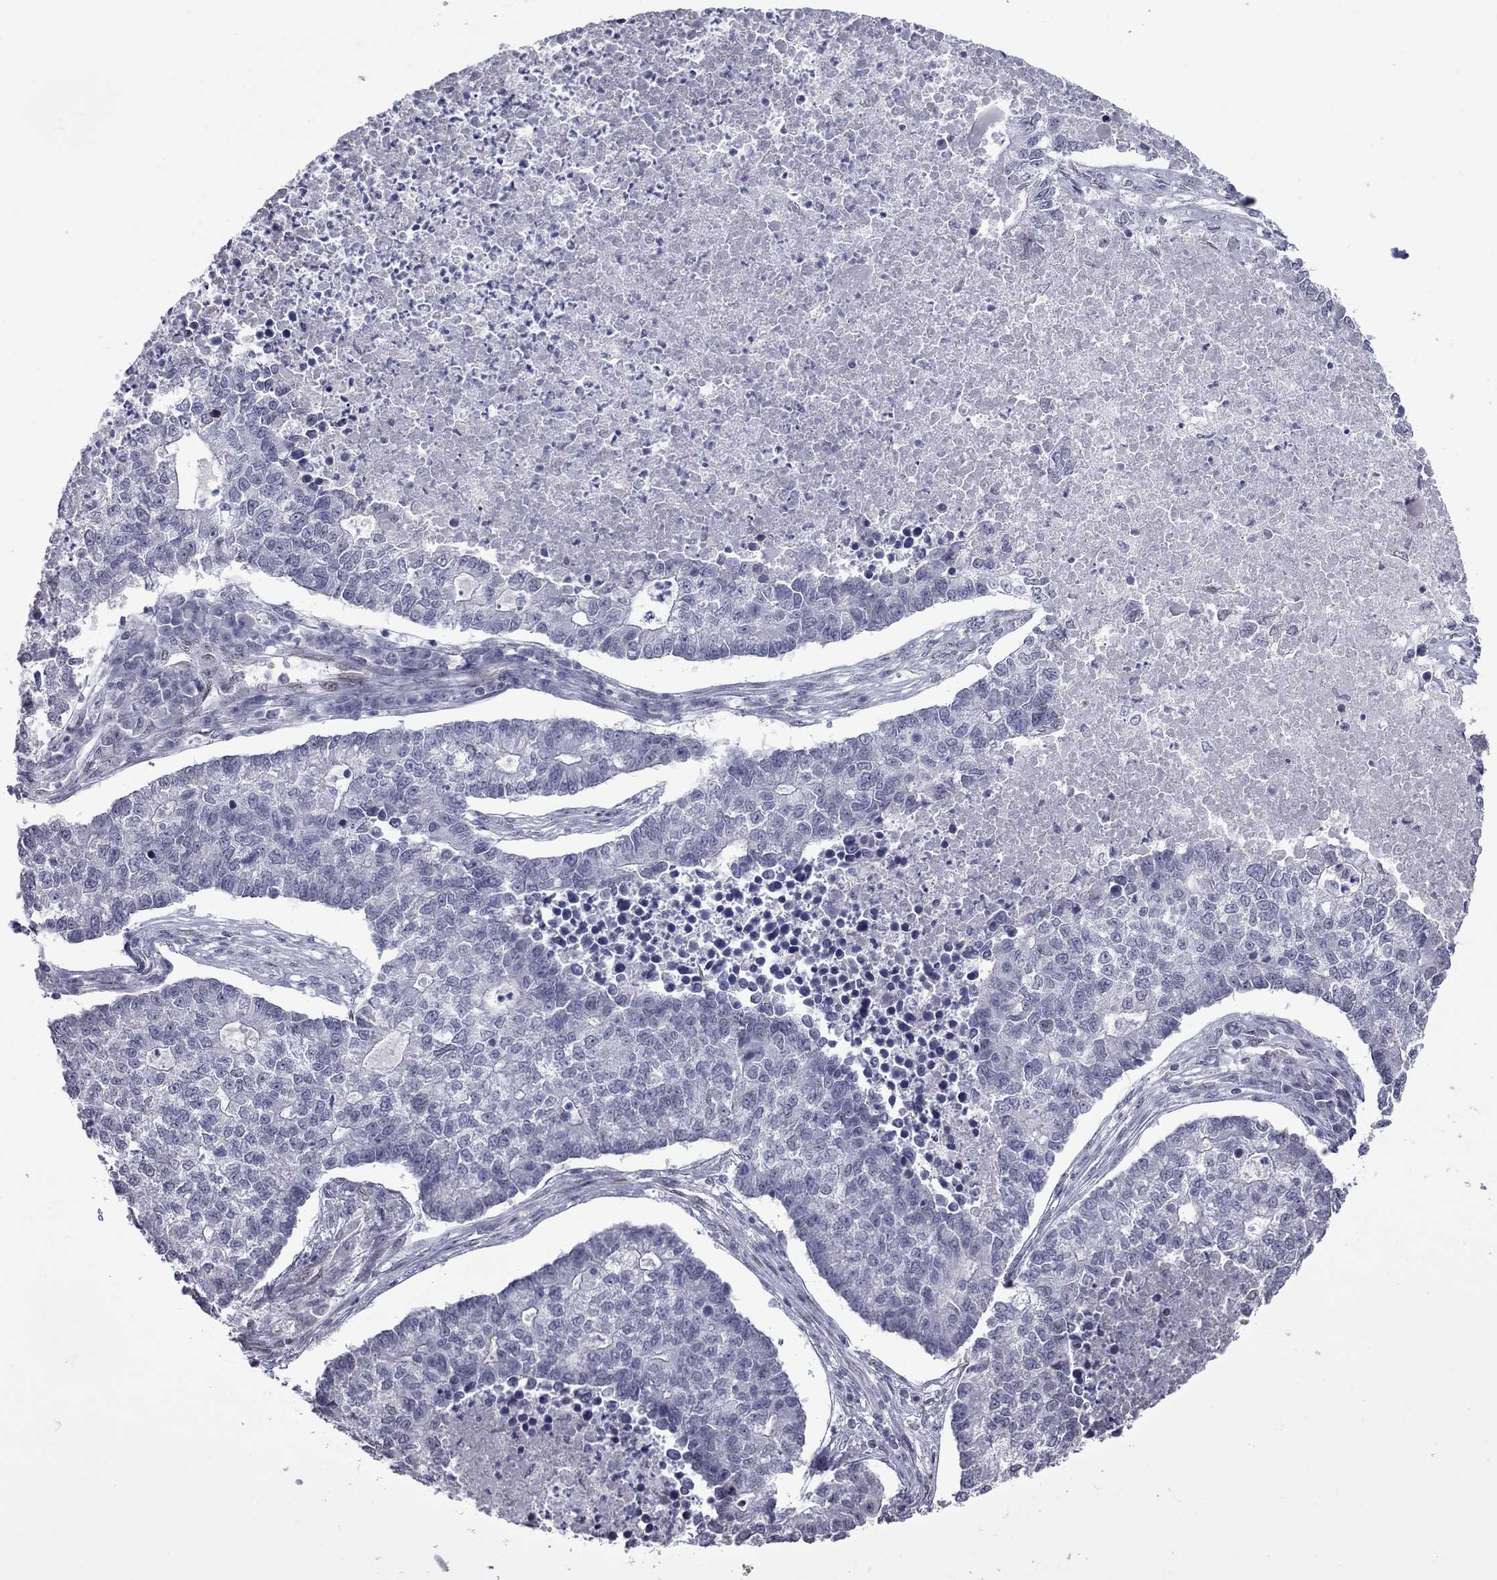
{"staining": {"intensity": "negative", "quantity": "none", "location": "none"}, "tissue": "lung cancer", "cell_type": "Tumor cells", "image_type": "cancer", "snomed": [{"axis": "morphology", "description": "Adenocarcinoma, NOS"}, {"axis": "topography", "description": "Lung"}], "caption": "Lung adenocarcinoma stained for a protein using immunohistochemistry reveals no expression tumor cells.", "gene": "CLTCL1", "patient": {"sex": "male", "age": 57}}